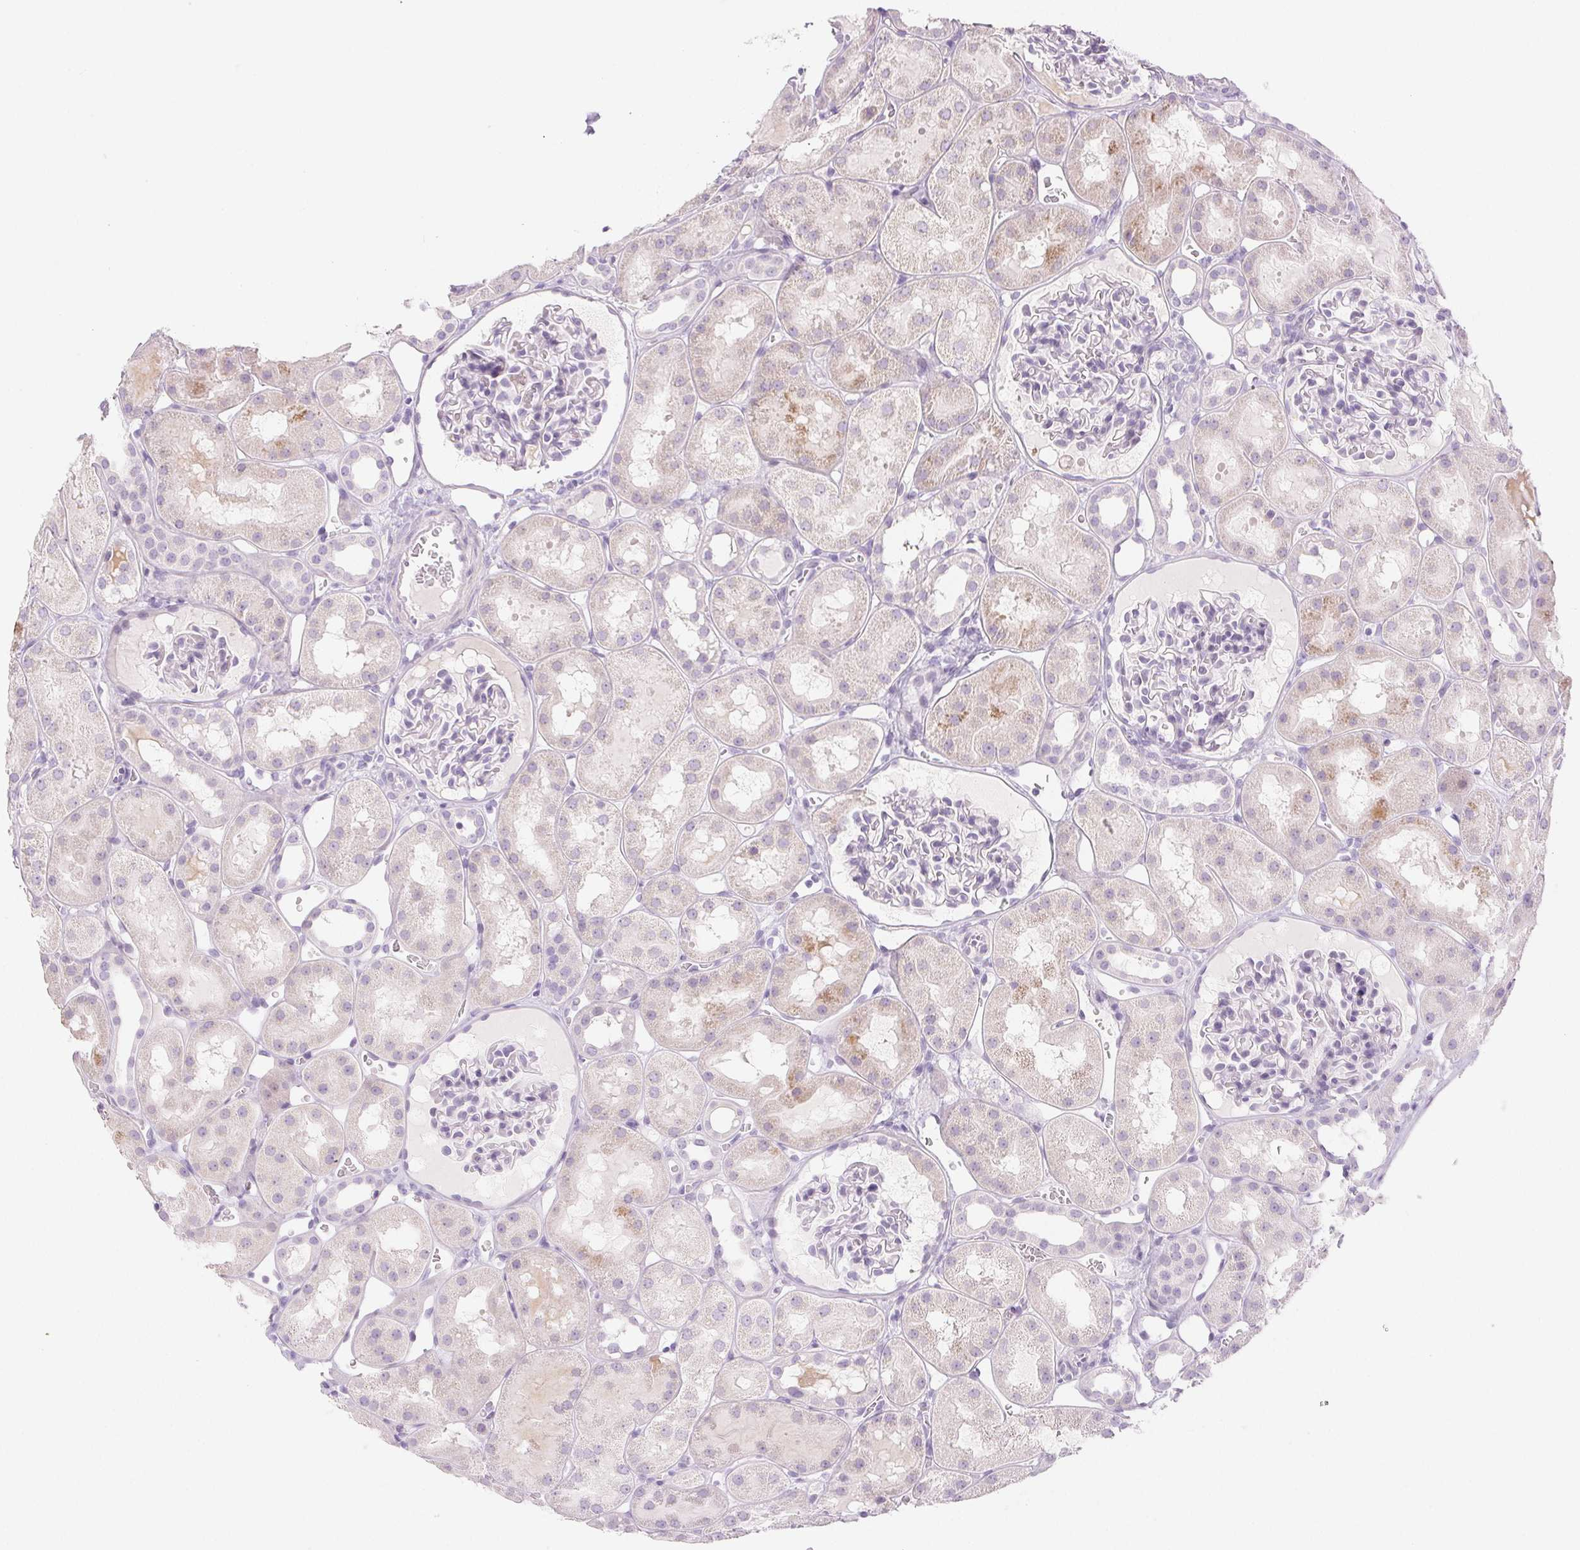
{"staining": {"intensity": "negative", "quantity": "none", "location": "none"}, "tissue": "kidney", "cell_type": "Cells in glomeruli", "image_type": "normal", "snomed": [{"axis": "morphology", "description": "Normal tissue, NOS"}, {"axis": "topography", "description": "Kidney"}, {"axis": "topography", "description": "Urinary bladder"}], "caption": "Kidney stained for a protein using immunohistochemistry (IHC) exhibits no positivity cells in glomeruli.", "gene": "PI3", "patient": {"sex": "male", "age": 16}}